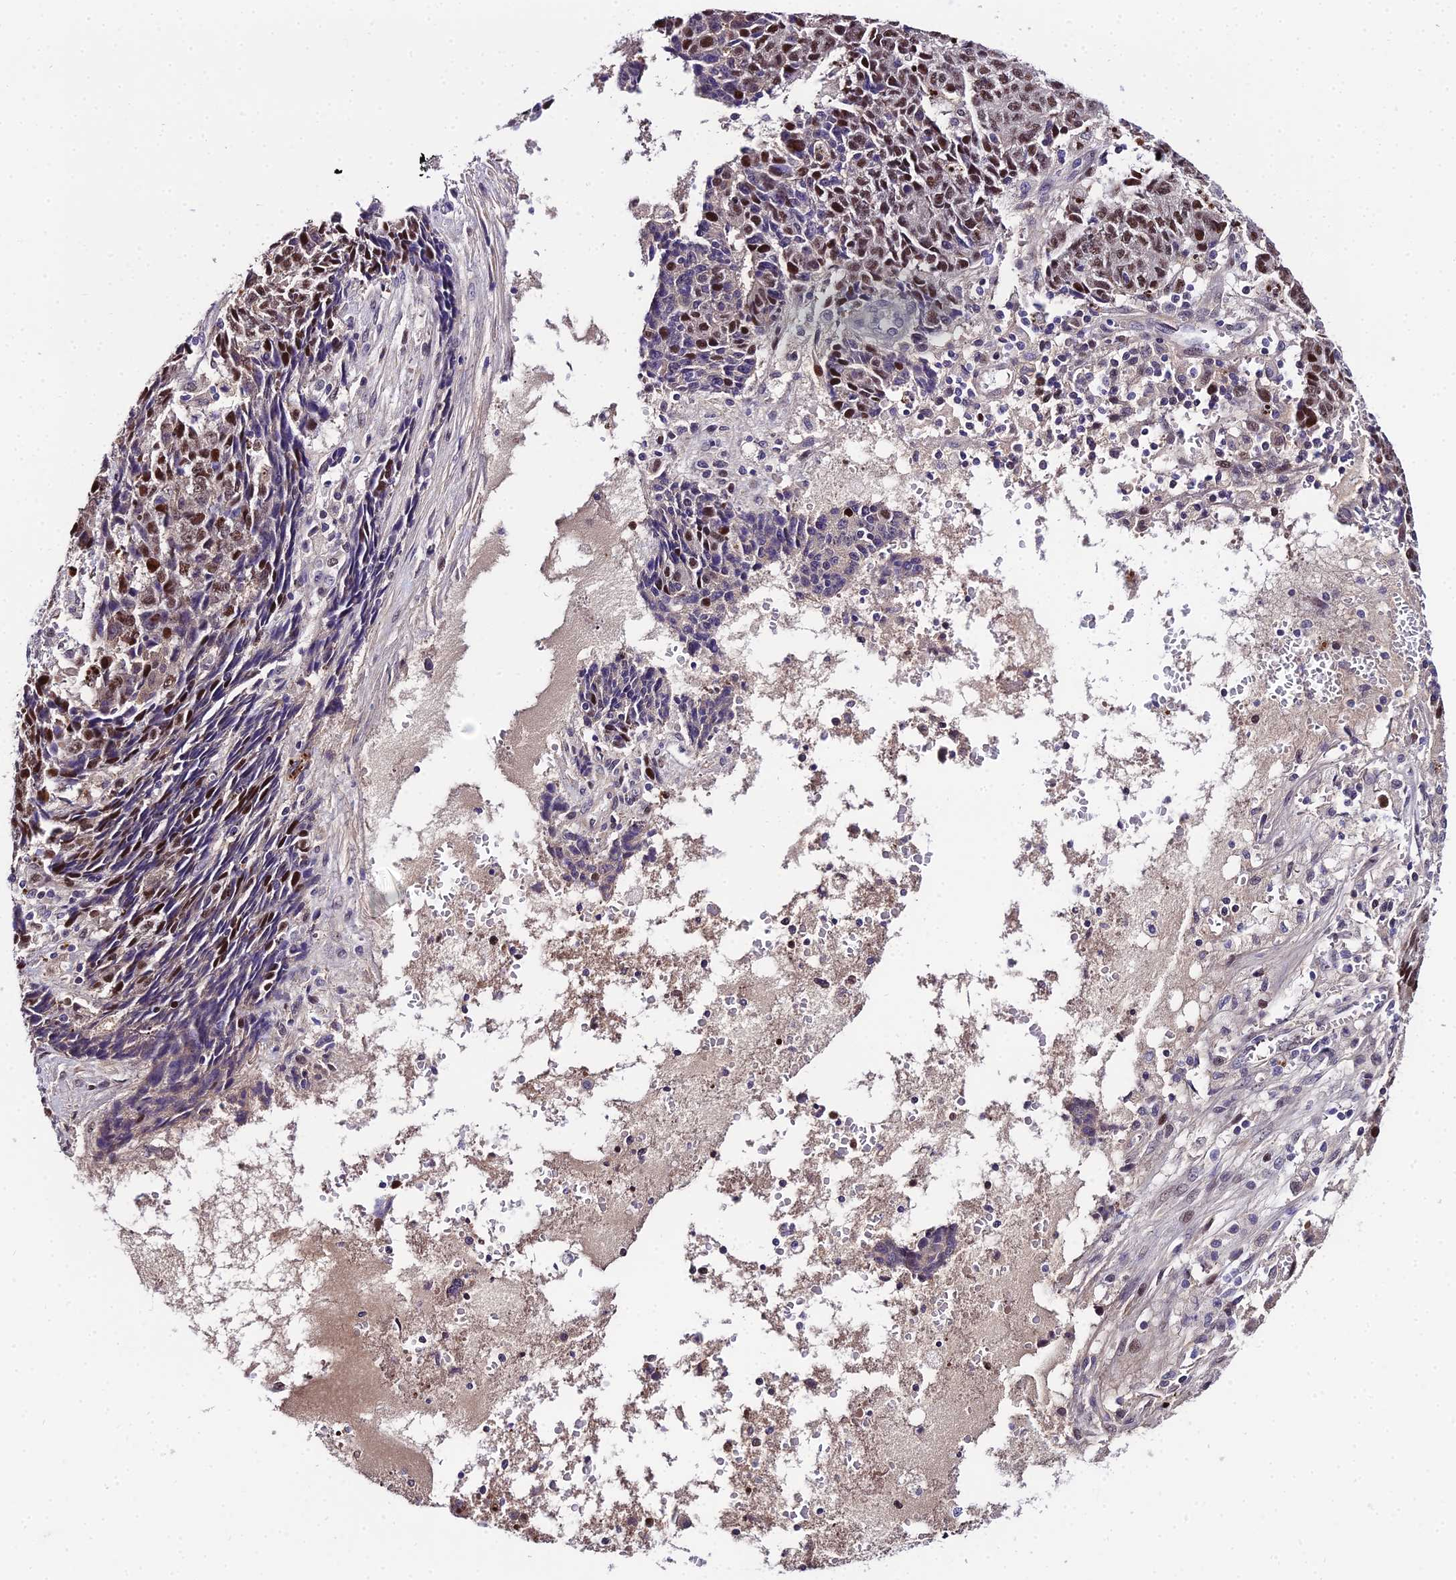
{"staining": {"intensity": "moderate", "quantity": ">75%", "location": "nuclear"}, "tissue": "ovarian cancer", "cell_type": "Tumor cells", "image_type": "cancer", "snomed": [{"axis": "morphology", "description": "Carcinoma, endometroid"}, {"axis": "topography", "description": "Ovary"}], "caption": "Ovarian cancer was stained to show a protein in brown. There is medium levels of moderate nuclear staining in about >75% of tumor cells.", "gene": "TRIML2", "patient": {"sex": "female", "age": 42}}